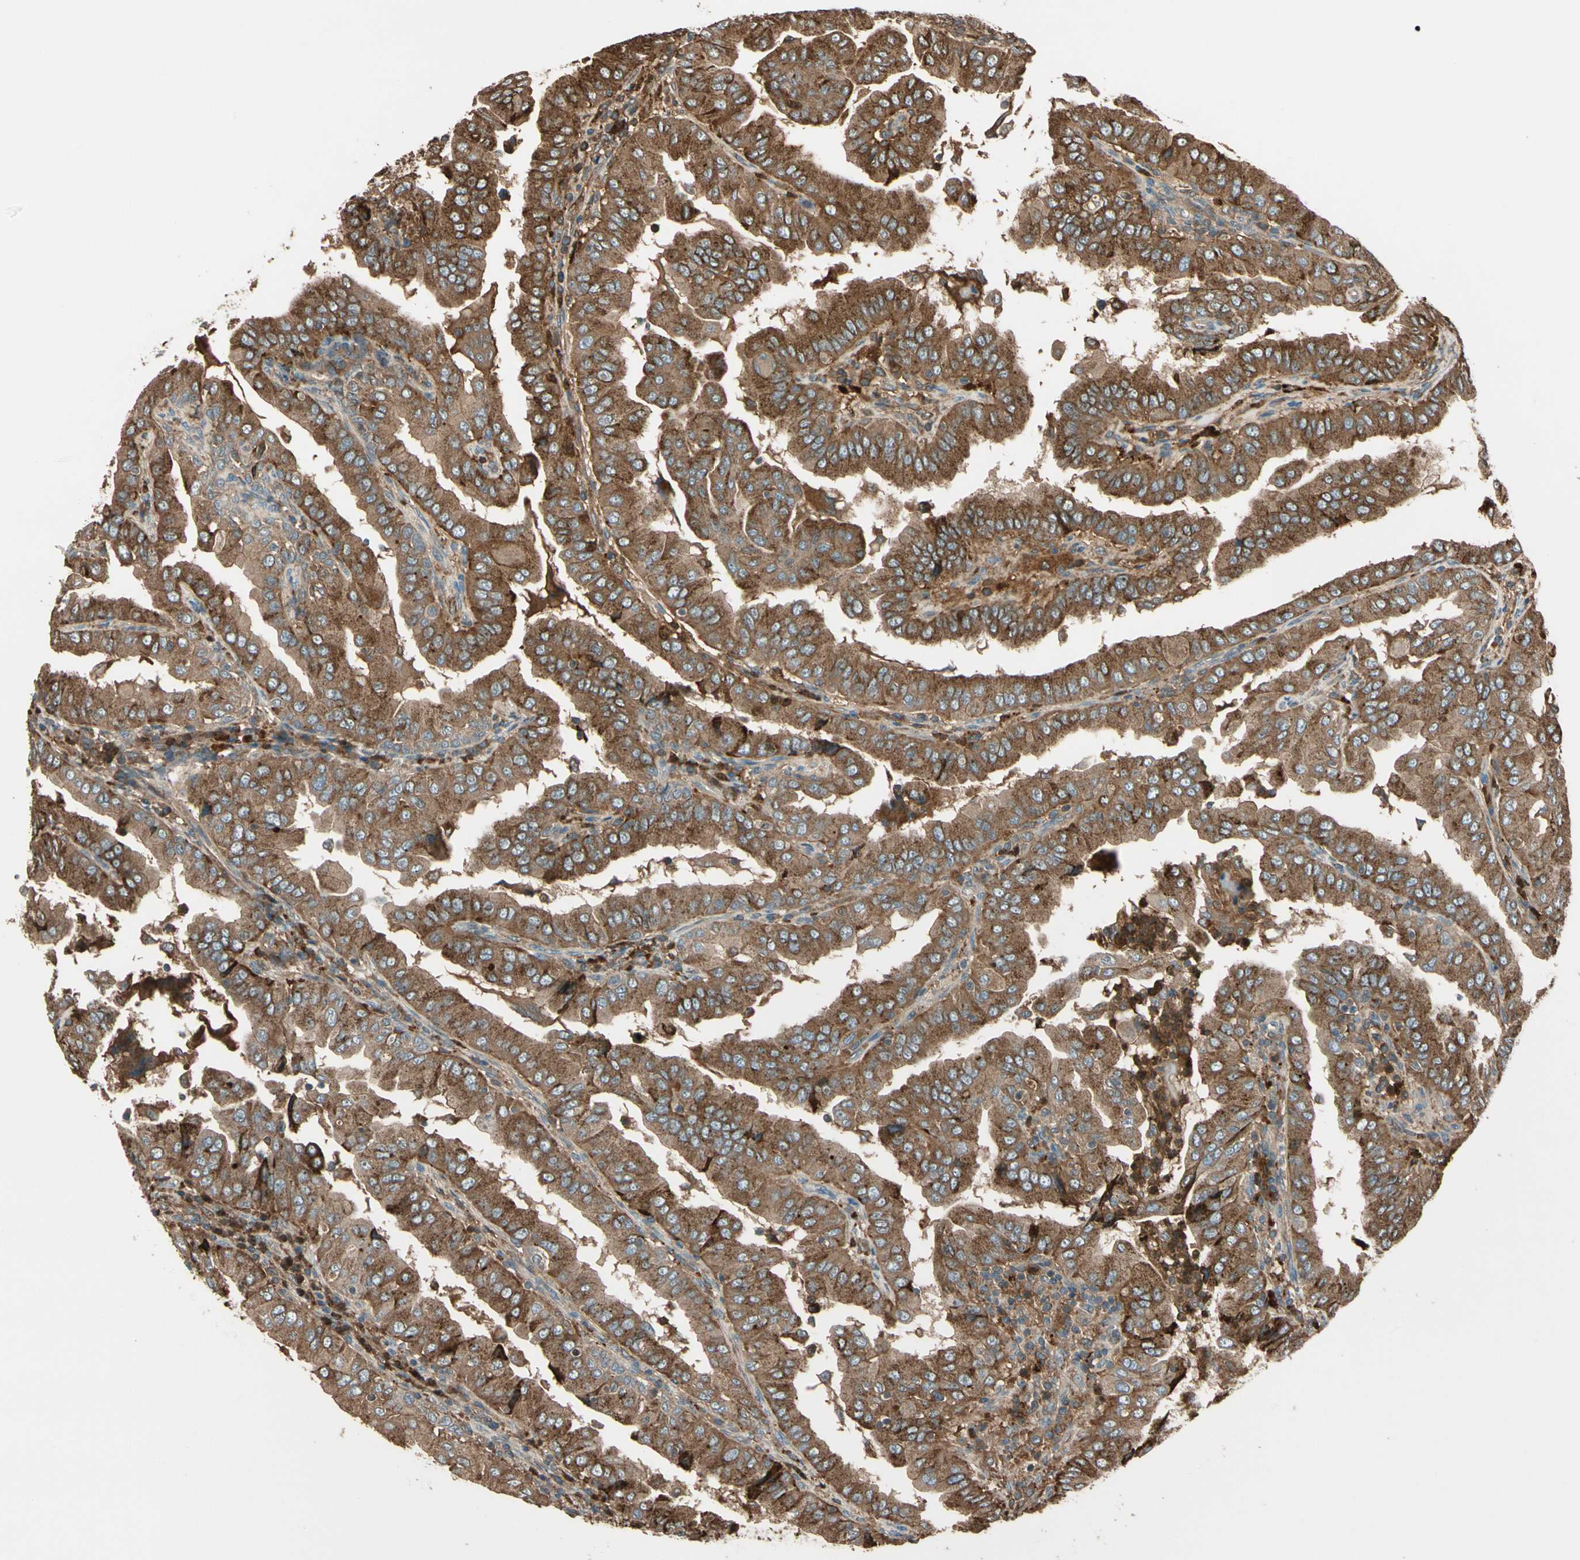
{"staining": {"intensity": "moderate", "quantity": ">75%", "location": "cytoplasmic/membranous"}, "tissue": "thyroid cancer", "cell_type": "Tumor cells", "image_type": "cancer", "snomed": [{"axis": "morphology", "description": "Papillary adenocarcinoma, NOS"}, {"axis": "topography", "description": "Thyroid gland"}], "caption": "Immunohistochemical staining of thyroid cancer demonstrates moderate cytoplasmic/membranous protein staining in about >75% of tumor cells.", "gene": "STX11", "patient": {"sex": "male", "age": 33}}